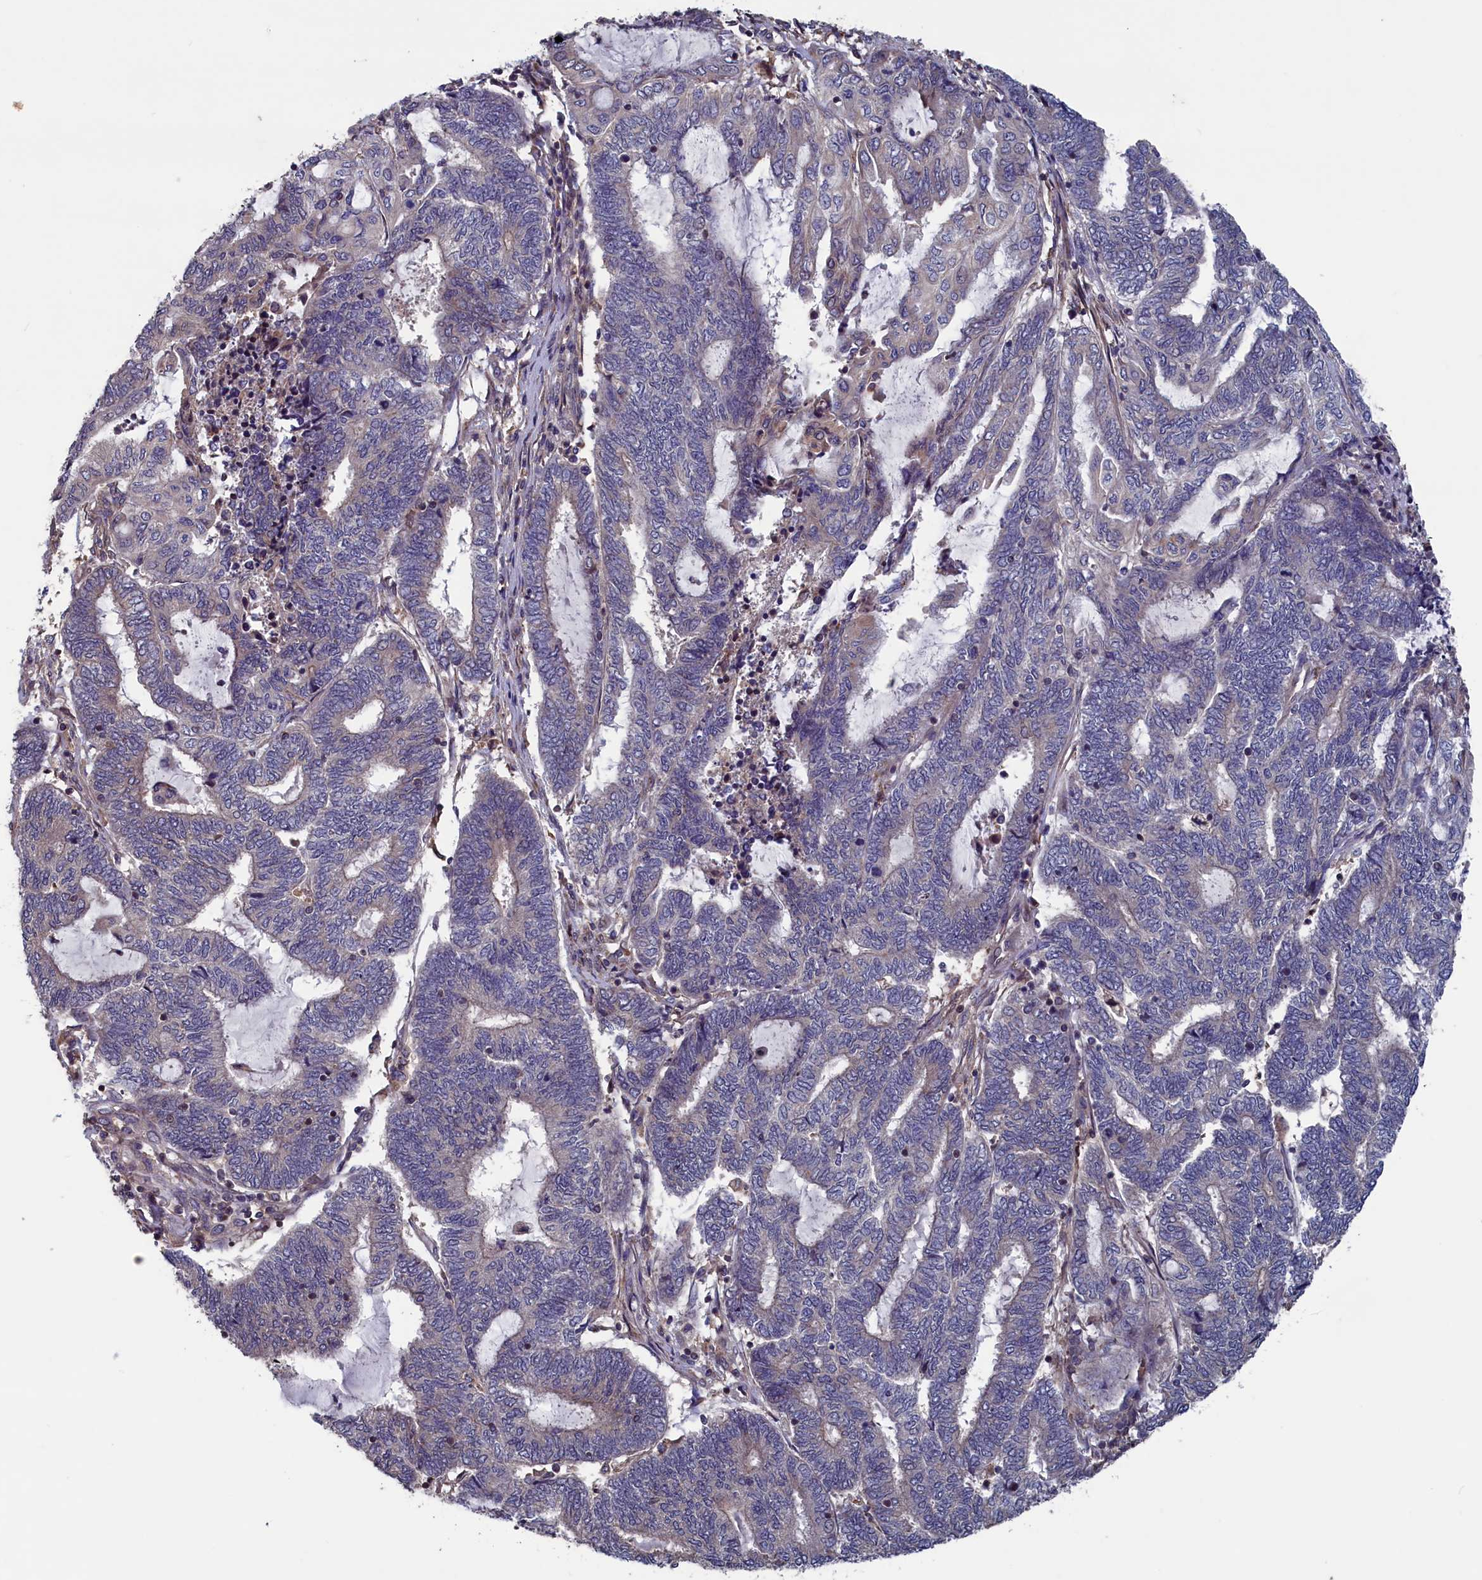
{"staining": {"intensity": "negative", "quantity": "none", "location": "none"}, "tissue": "endometrial cancer", "cell_type": "Tumor cells", "image_type": "cancer", "snomed": [{"axis": "morphology", "description": "Adenocarcinoma, NOS"}, {"axis": "topography", "description": "Uterus"}, {"axis": "topography", "description": "Endometrium"}], "caption": "IHC image of neoplastic tissue: human endometrial cancer stained with DAB (3,3'-diaminobenzidine) demonstrates no significant protein expression in tumor cells. (DAB immunohistochemistry (IHC) visualized using brightfield microscopy, high magnification).", "gene": "SPATA13", "patient": {"sex": "female", "age": 70}}